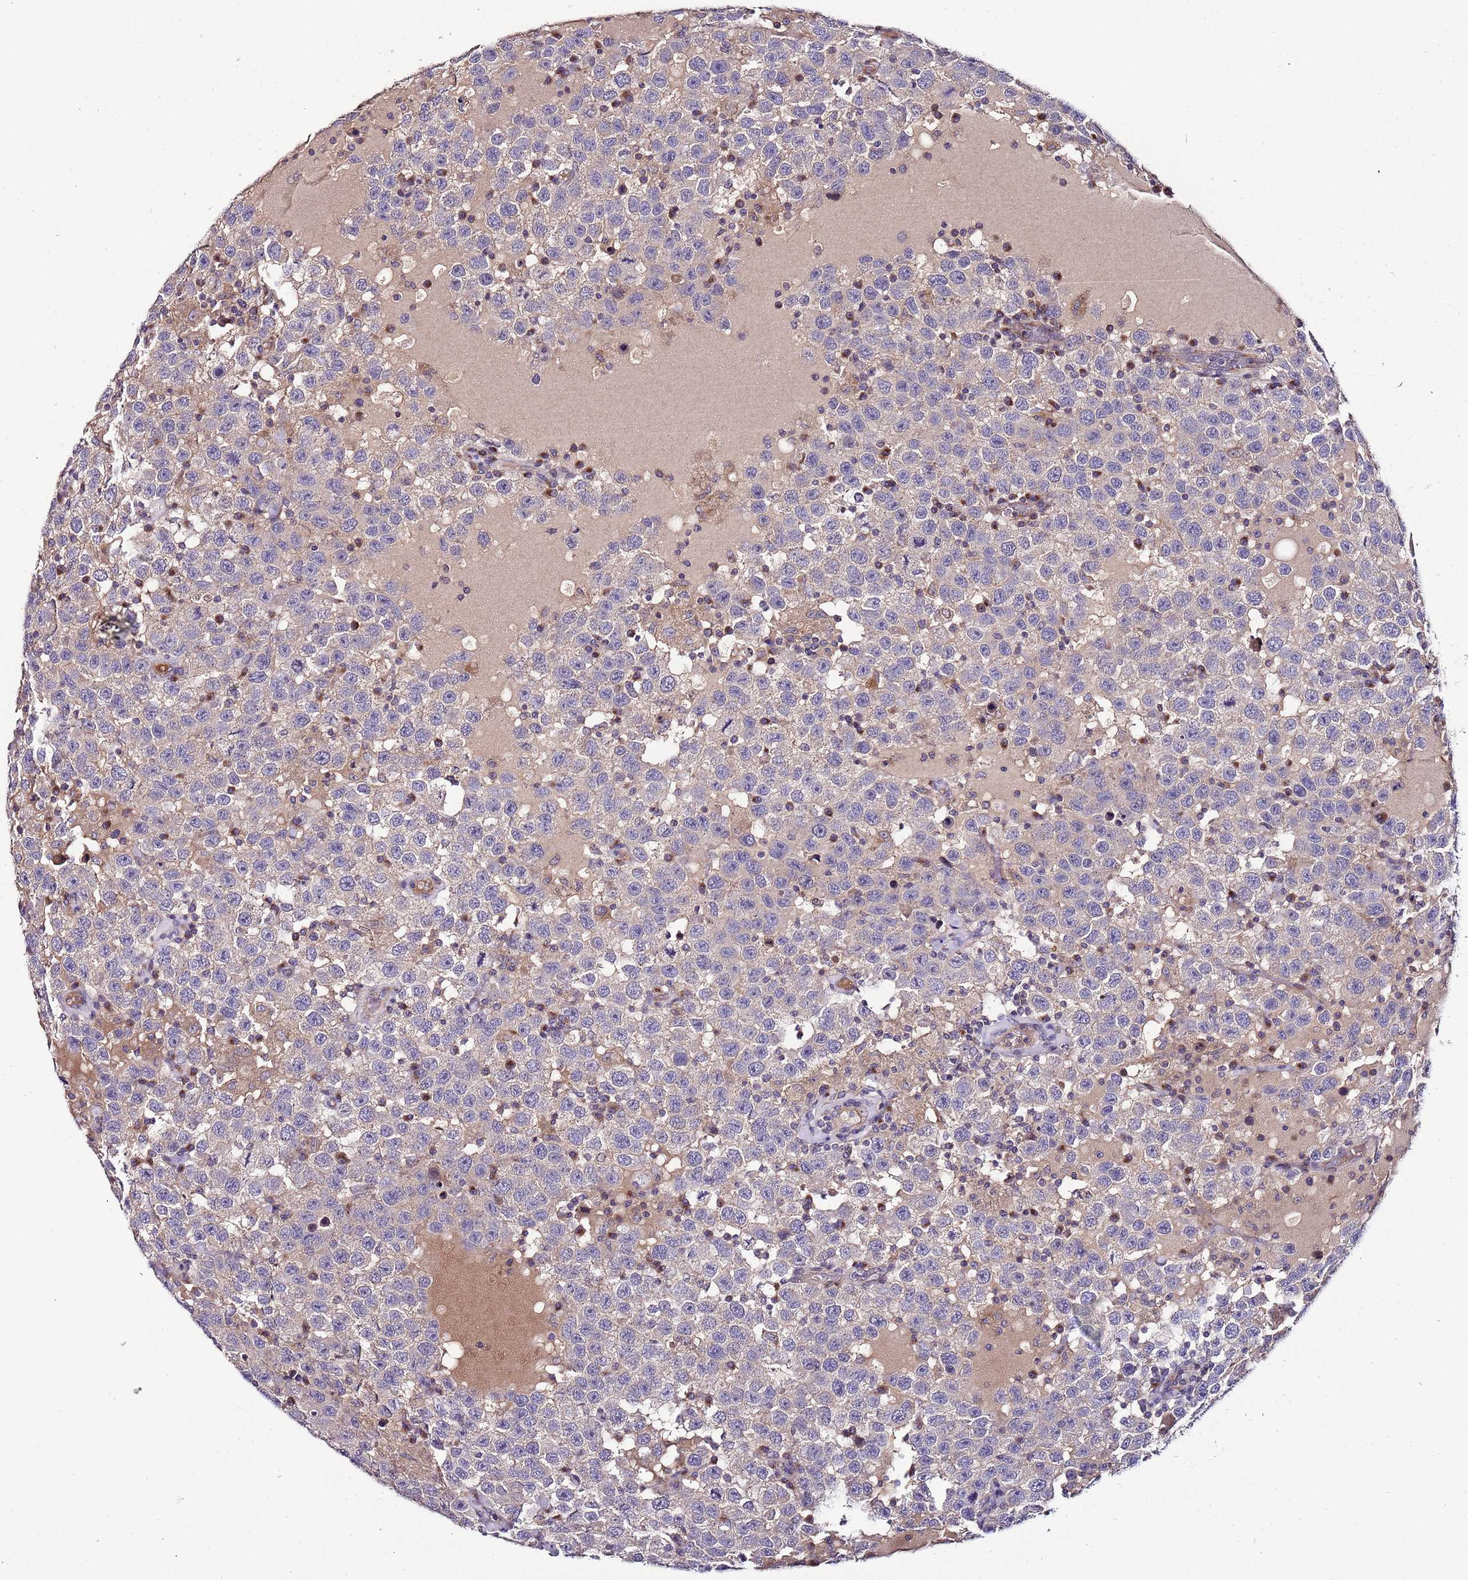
{"staining": {"intensity": "negative", "quantity": "none", "location": "none"}, "tissue": "testis cancer", "cell_type": "Tumor cells", "image_type": "cancer", "snomed": [{"axis": "morphology", "description": "Seminoma, NOS"}, {"axis": "topography", "description": "Testis"}], "caption": "IHC micrograph of neoplastic tissue: seminoma (testis) stained with DAB reveals no significant protein expression in tumor cells.", "gene": "FAM20A", "patient": {"sex": "male", "age": 41}}